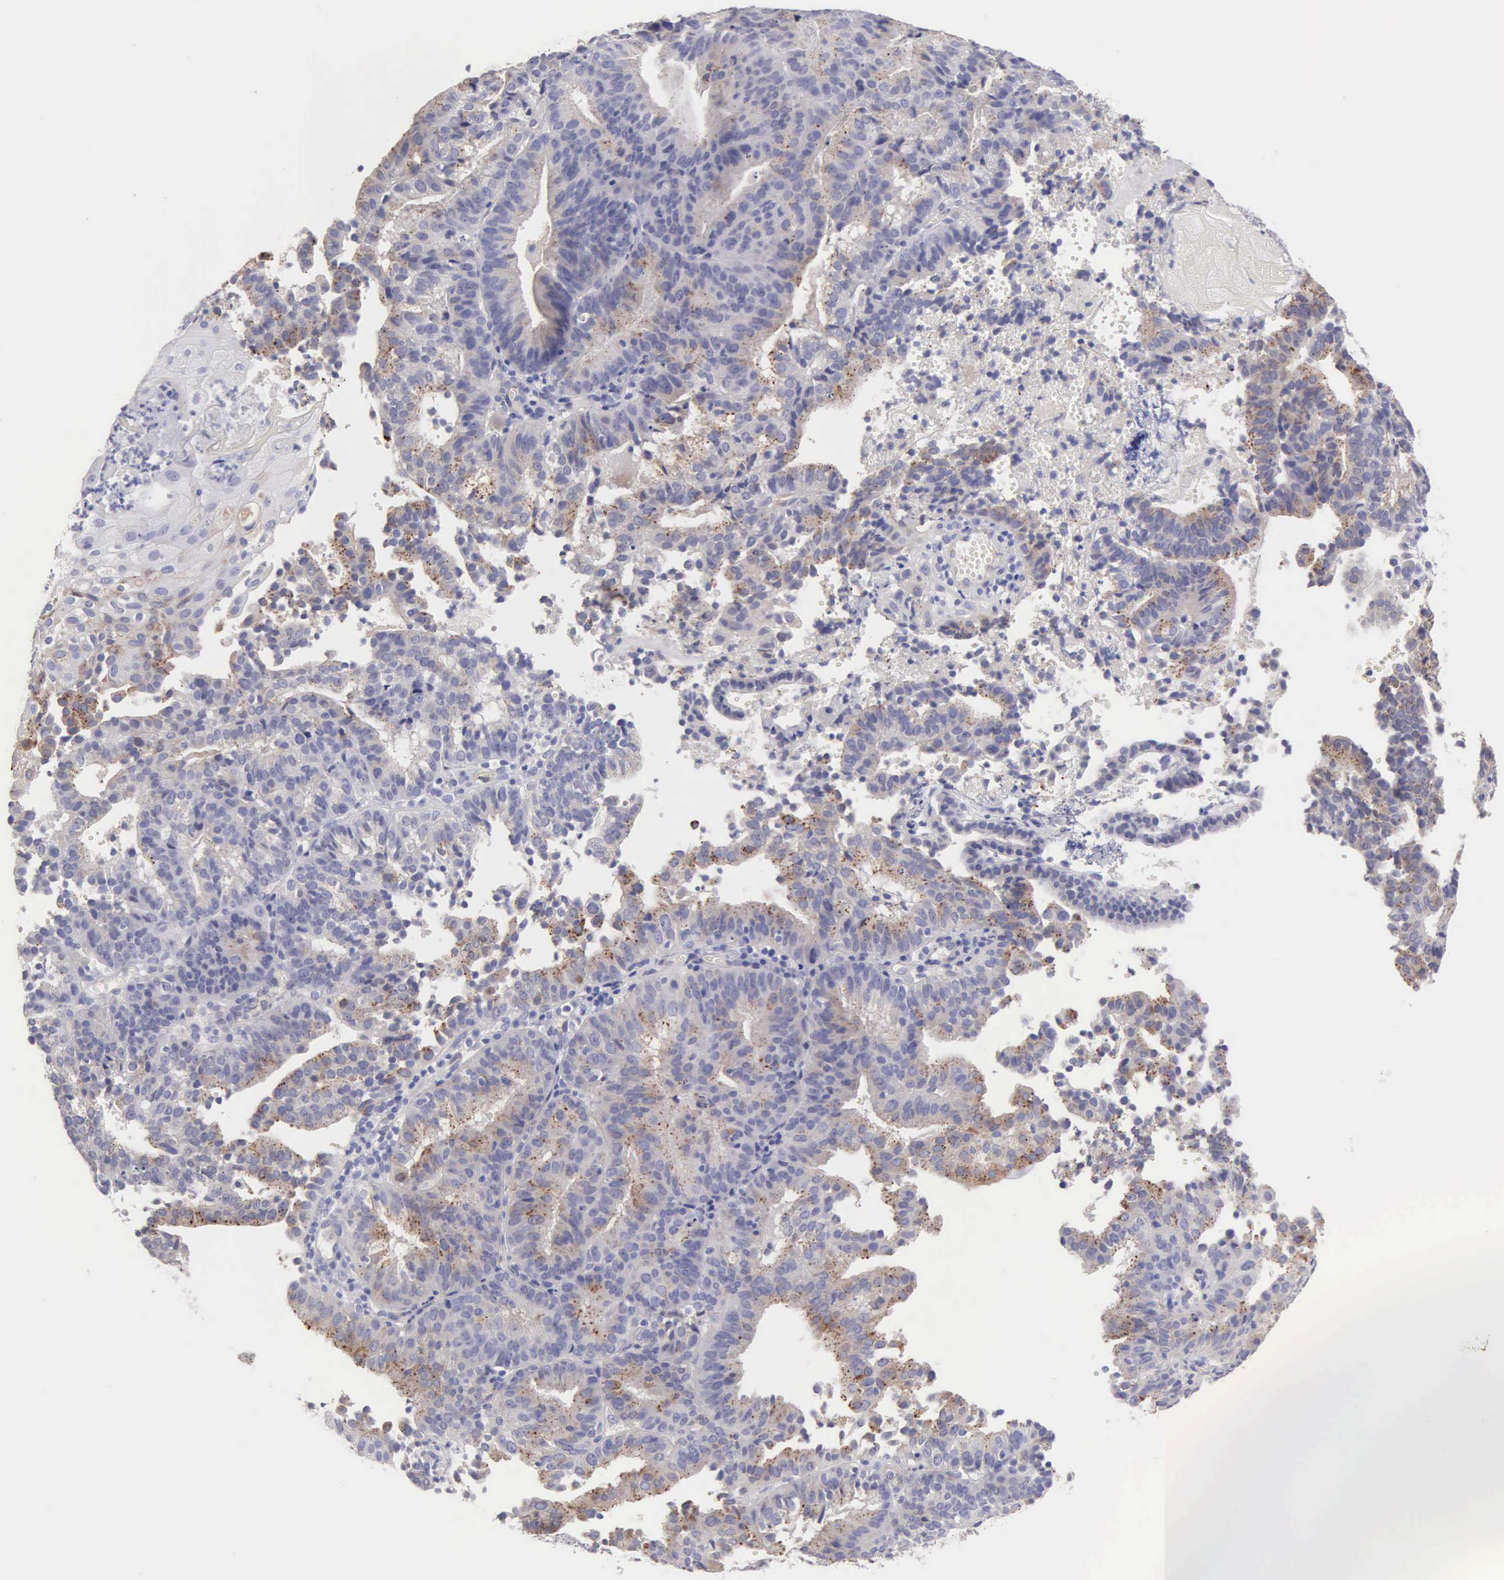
{"staining": {"intensity": "weak", "quantity": "25%-75%", "location": "cytoplasmic/membranous"}, "tissue": "cervical cancer", "cell_type": "Tumor cells", "image_type": "cancer", "snomed": [{"axis": "morphology", "description": "Adenocarcinoma, NOS"}, {"axis": "topography", "description": "Cervix"}], "caption": "Protein analysis of cervical cancer (adenocarcinoma) tissue reveals weak cytoplasmic/membranous positivity in approximately 25%-75% of tumor cells.", "gene": "APP", "patient": {"sex": "female", "age": 60}}